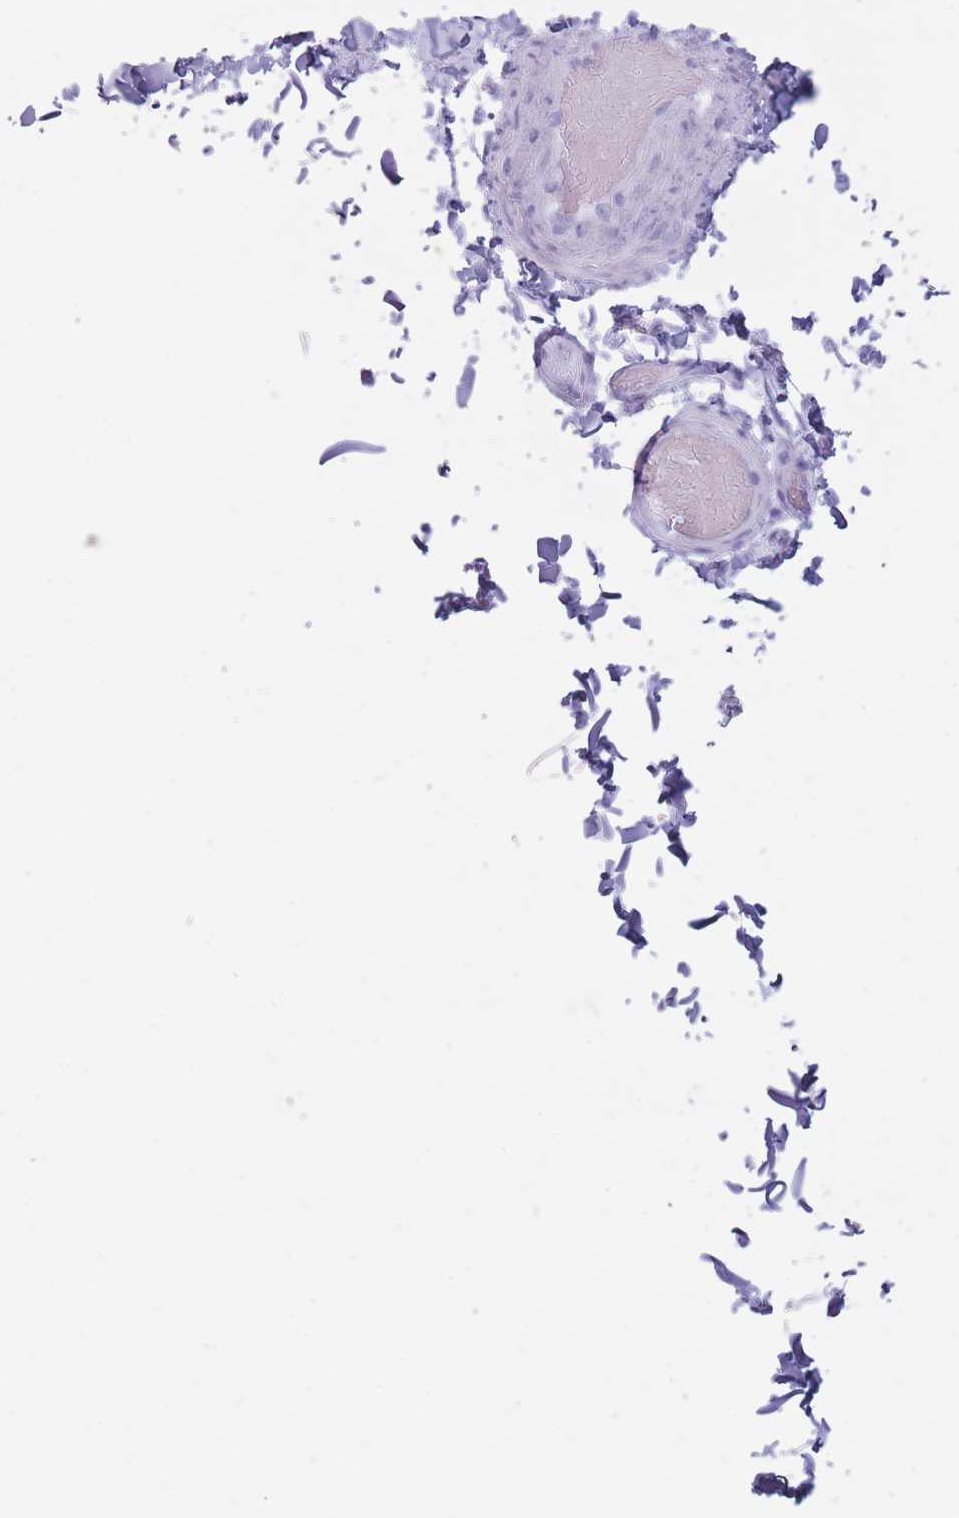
{"staining": {"intensity": "negative", "quantity": "none", "location": "none"}, "tissue": "adipose tissue", "cell_type": "Adipocytes", "image_type": "normal", "snomed": [{"axis": "morphology", "description": "Normal tissue, NOS"}, {"axis": "topography", "description": "Soft tissue"}, {"axis": "topography", "description": "Vascular tissue"}, {"axis": "topography", "description": "Peripheral nerve tissue"}], "caption": "The histopathology image displays no staining of adipocytes in unremarkable adipose tissue.", "gene": "COL27A1", "patient": {"sex": "male", "age": 32}}